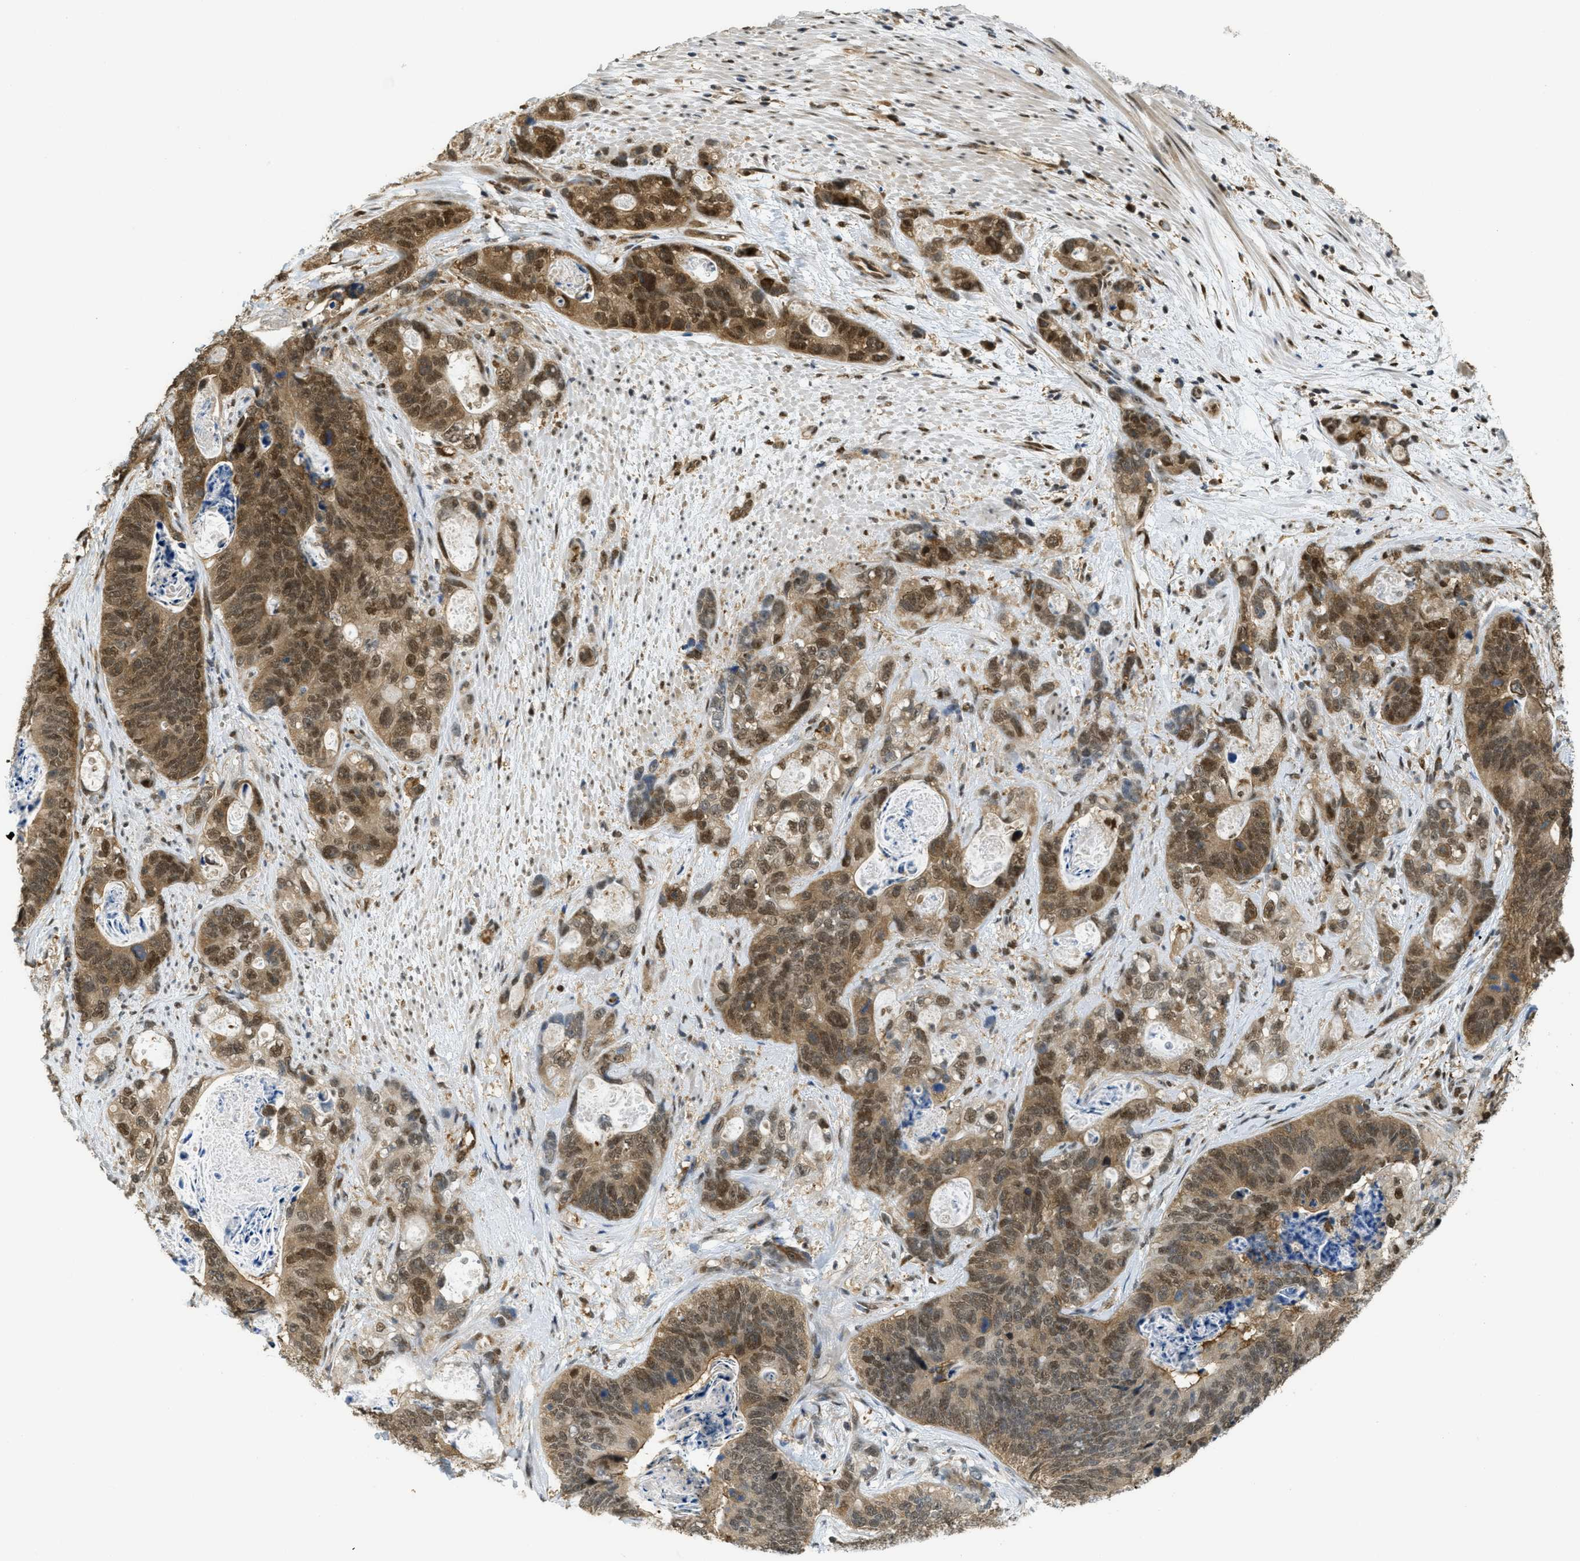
{"staining": {"intensity": "moderate", "quantity": ">75%", "location": "cytoplasmic/membranous,nuclear"}, "tissue": "stomach cancer", "cell_type": "Tumor cells", "image_type": "cancer", "snomed": [{"axis": "morphology", "description": "Normal tissue, NOS"}, {"axis": "morphology", "description": "Adenocarcinoma, NOS"}, {"axis": "topography", "description": "Stomach"}], "caption": "Immunohistochemical staining of adenocarcinoma (stomach) exhibits medium levels of moderate cytoplasmic/membranous and nuclear staining in approximately >75% of tumor cells. (brown staining indicates protein expression, while blue staining denotes nuclei).", "gene": "PSMC5", "patient": {"sex": "female", "age": 89}}